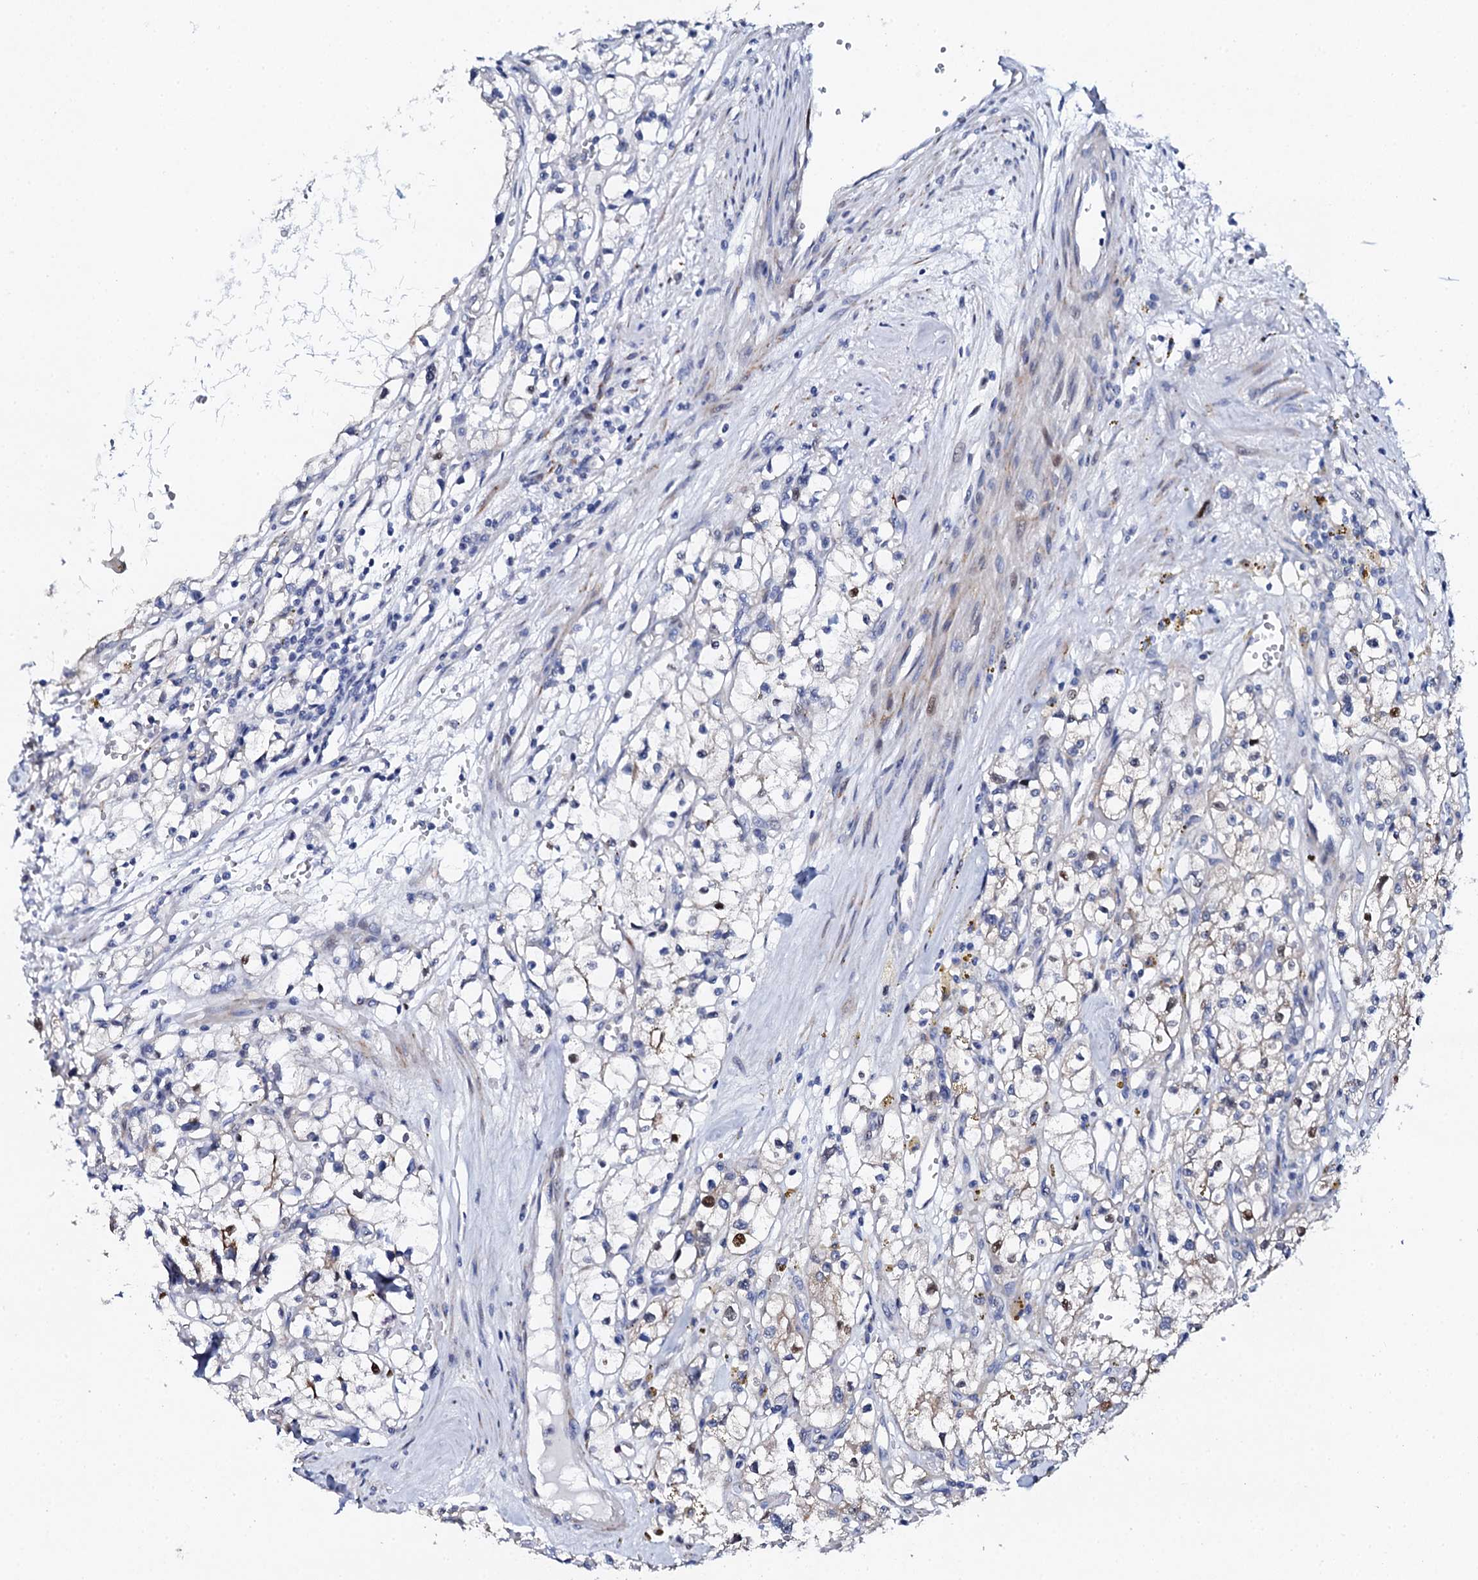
{"staining": {"intensity": "moderate", "quantity": "<25%", "location": "nuclear"}, "tissue": "renal cancer", "cell_type": "Tumor cells", "image_type": "cancer", "snomed": [{"axis": "morphology", "description": "Adenocarcinoma, NOS"}, {"axis": "topography", "description": "Kidney"}], "caption": "The immunohistochemical stain shows moderate nuclear staining in tumor cells of adenocarcinoma (renal) tissue.", "gene": "NUDT13", "patient": {"sex": "male", "age": 56}}